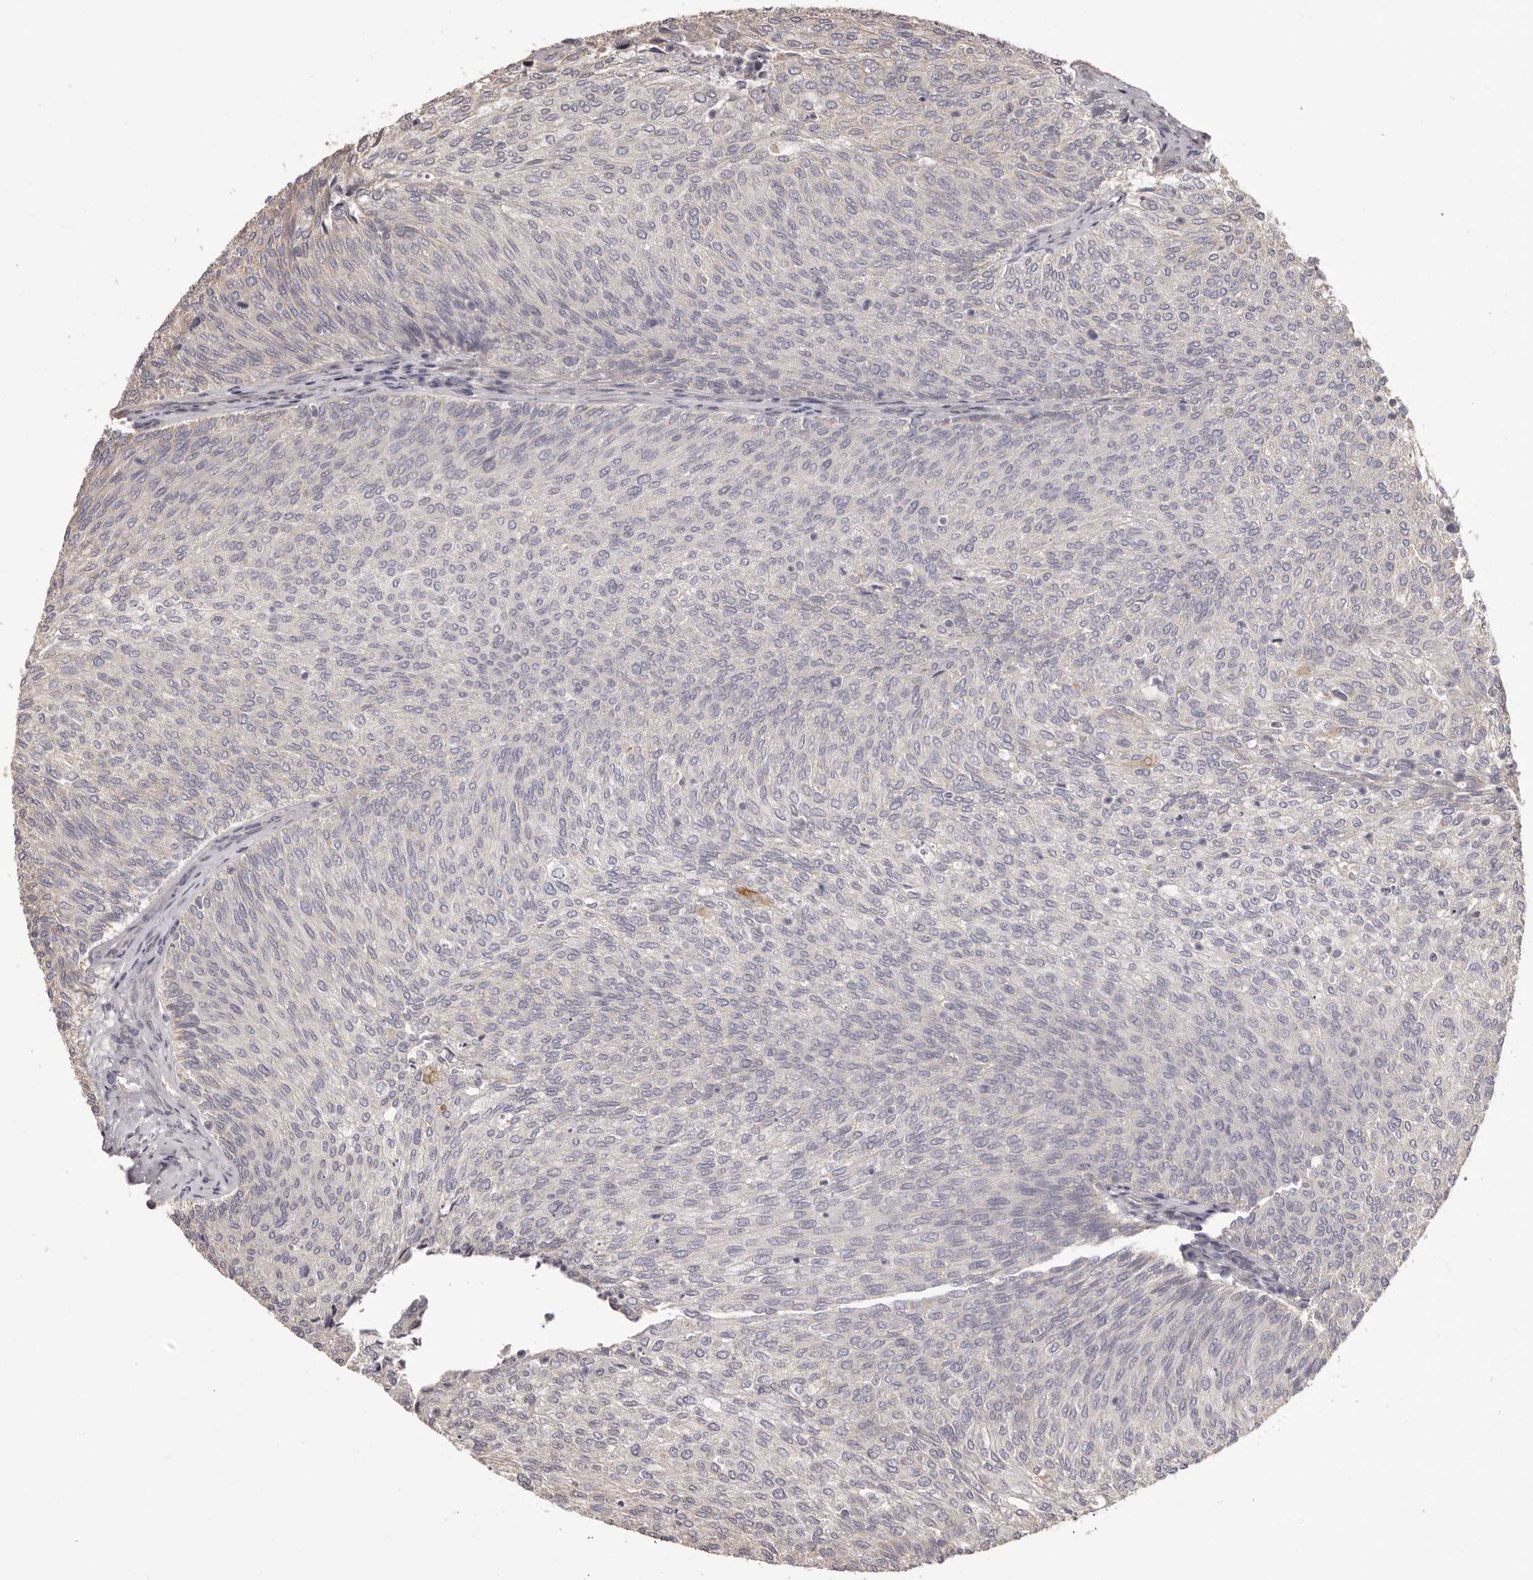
{"staining": {"intensity": "negative", "quantity": "none", "location": "none"}, "tissue": "urothelial cancer", "cell_type": "Tumor cells", "image_type": "cancer", "snomed": [{"axis": "morphology", "description": "Urothelial carcinoma, Low grade"}, {"axis": "topography", "description": "Urinary bladder"}], "caption": "This micrograph is of low-grade urothelial carcinoma stained with immunohistochemistry to label a protein in brown with the nuclei are counter-stained blue. There is no expression in tumor cells. (DAB immunohistochemistry, high magnification).", "gene": "HRH1", "patient": {"sex": "female", "age": 79}}